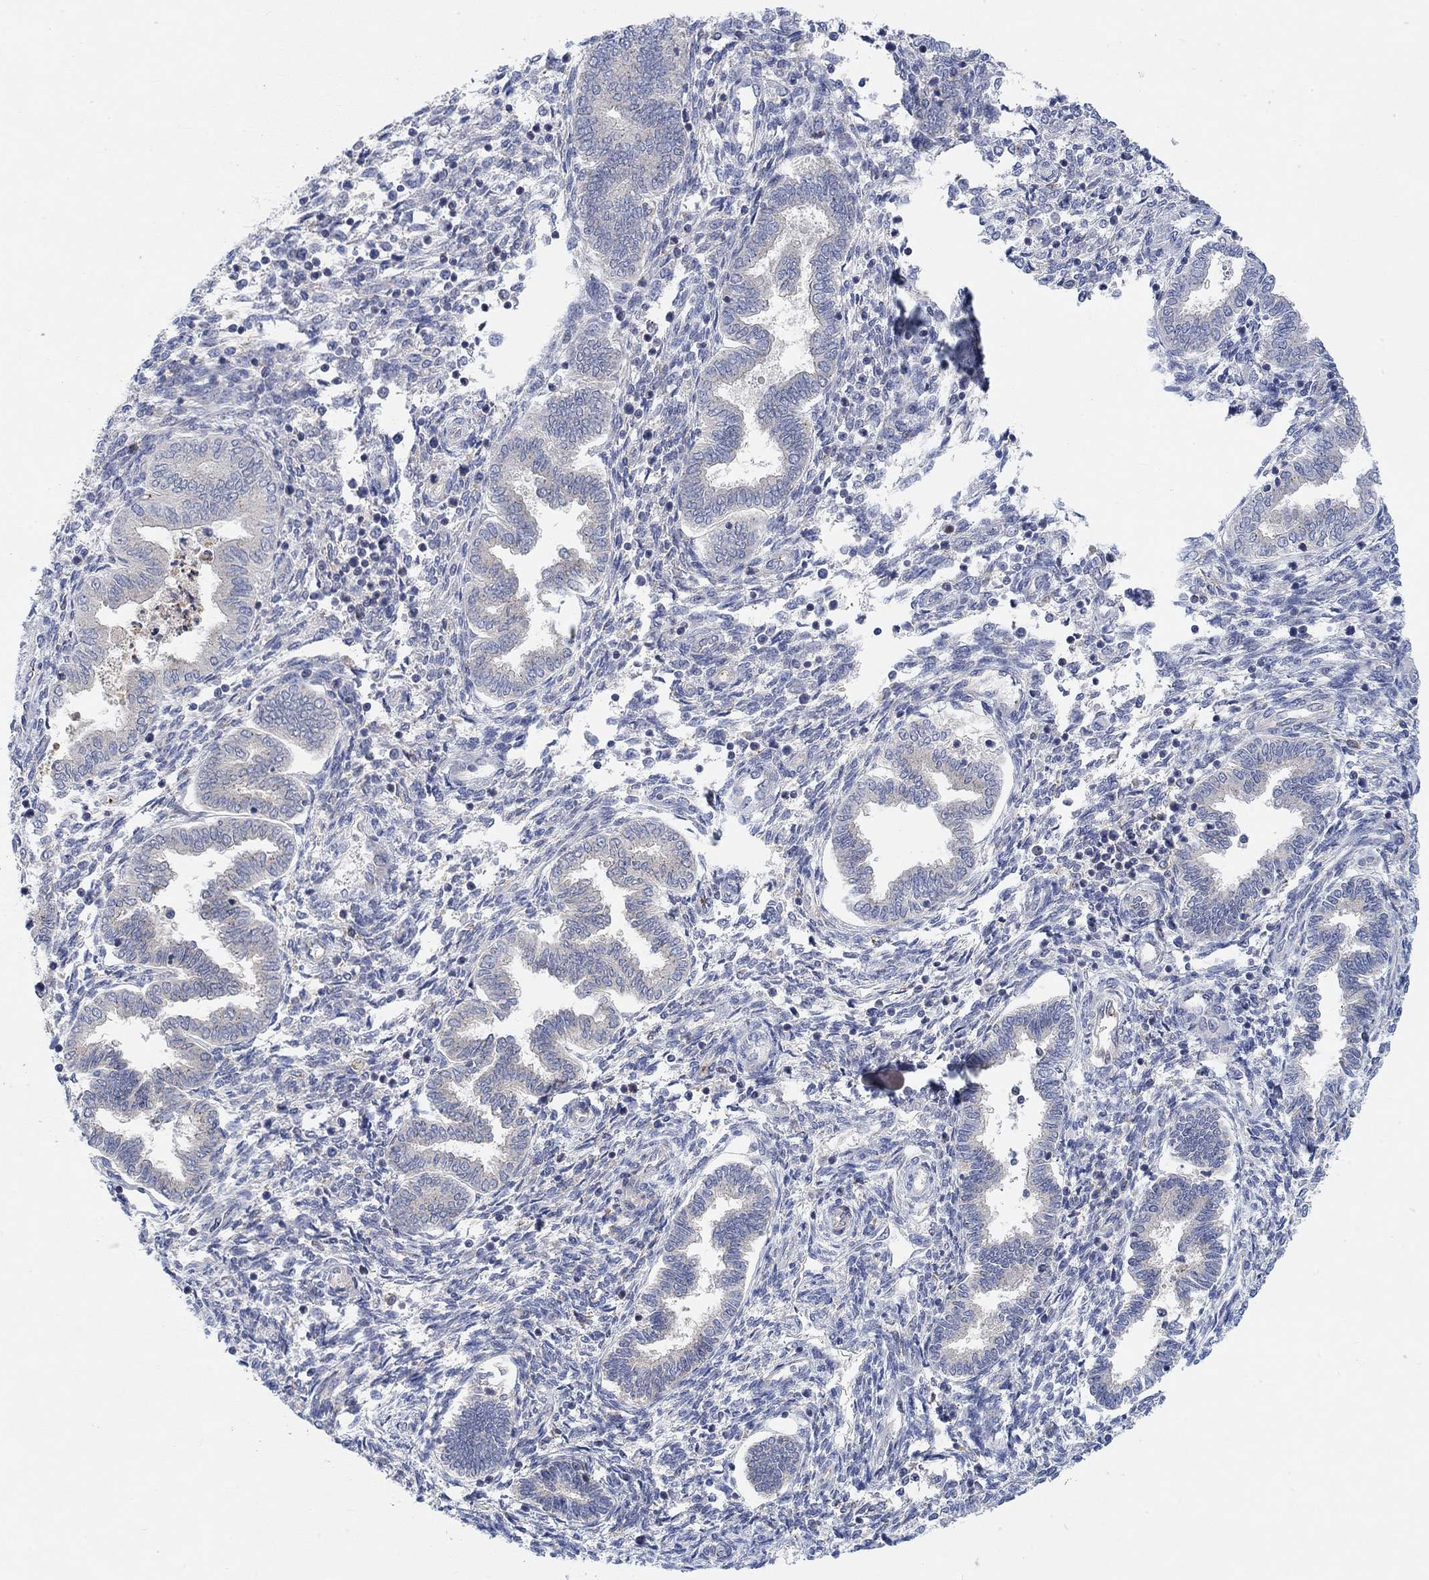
{"staining": {"intensity": "negative", "quantity": "none", "location": "none"}, "tissue": "endometrium", "cell_type": "Cells in endometrial stroma", "image_type": "normal", "snomed": [{"axis": "morphology", "description": "Normal tissue, NOS"}, {"axis": "topography", "description": "Endometrium"}], "caption": "The IHC photomicrograph has no significant staining in cells in endometrial stroma of endometrium. Brightfield microscopy of IHC stained with DAB (3,3'-diaminobenzidine) (brown) and hematoxylin (blue), captured at high magnification.", "gene": "PMFBP1", "patient": {"sex": "female", "age": 42}}